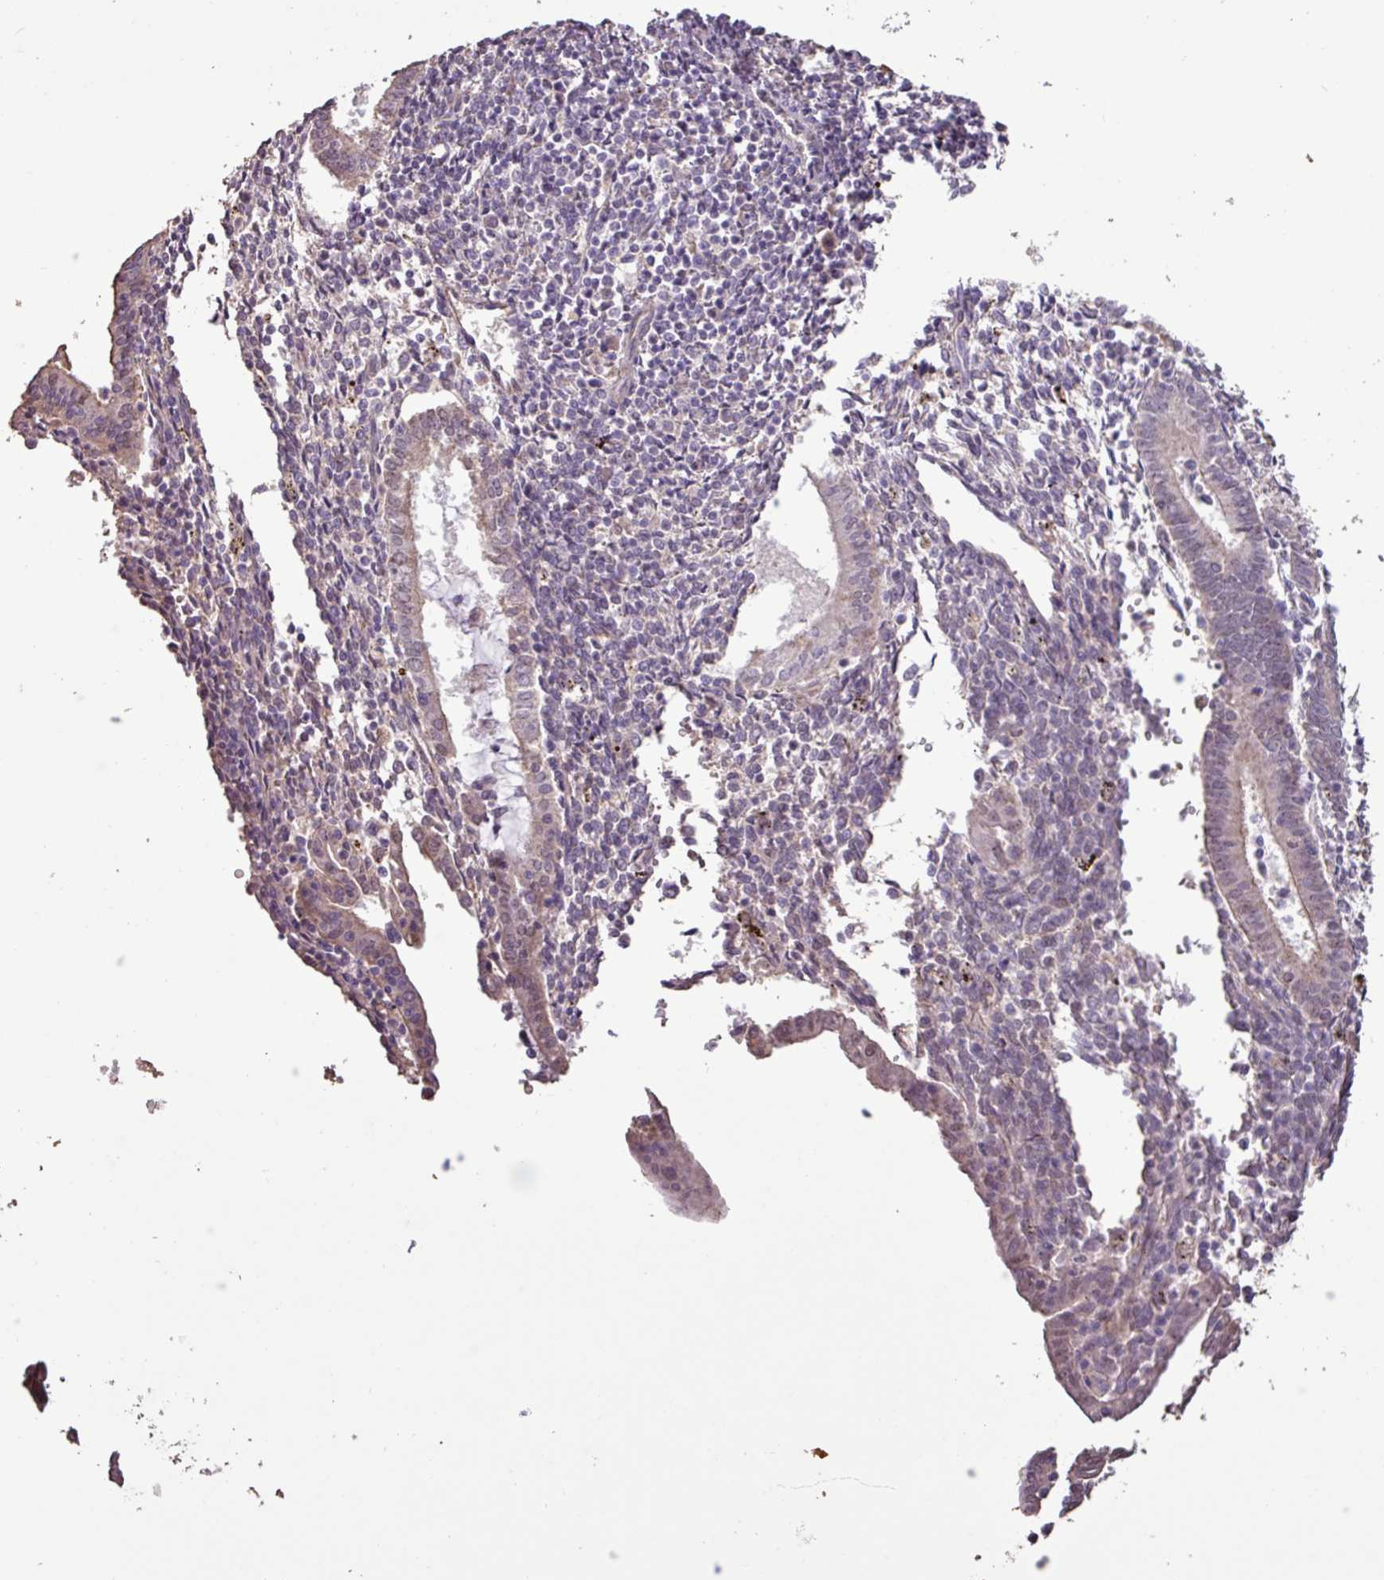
{"staining": {"intensity": "negative", "quantity": "none", "location": "none"}, "tissue": "endometrium", "cell_type": "Cells in endometrial stroma", "image_type": "normal", "snomed": [{"axis": "morphology", "description": "Normal tissue, NOS"}, {"axis": "topography", "description": "Endometrium"}], "caption": "Cells in endometrial stroma show no significant protein positivity in normal endometrium. The staining was performed using DAB to visualize the protein expression in brown, while the nuclei were stained in blue with hematoxylin (Magnification: 20x).", "gene": "L3MBTL3", "patient": {"sex": "female", "age": 41}}